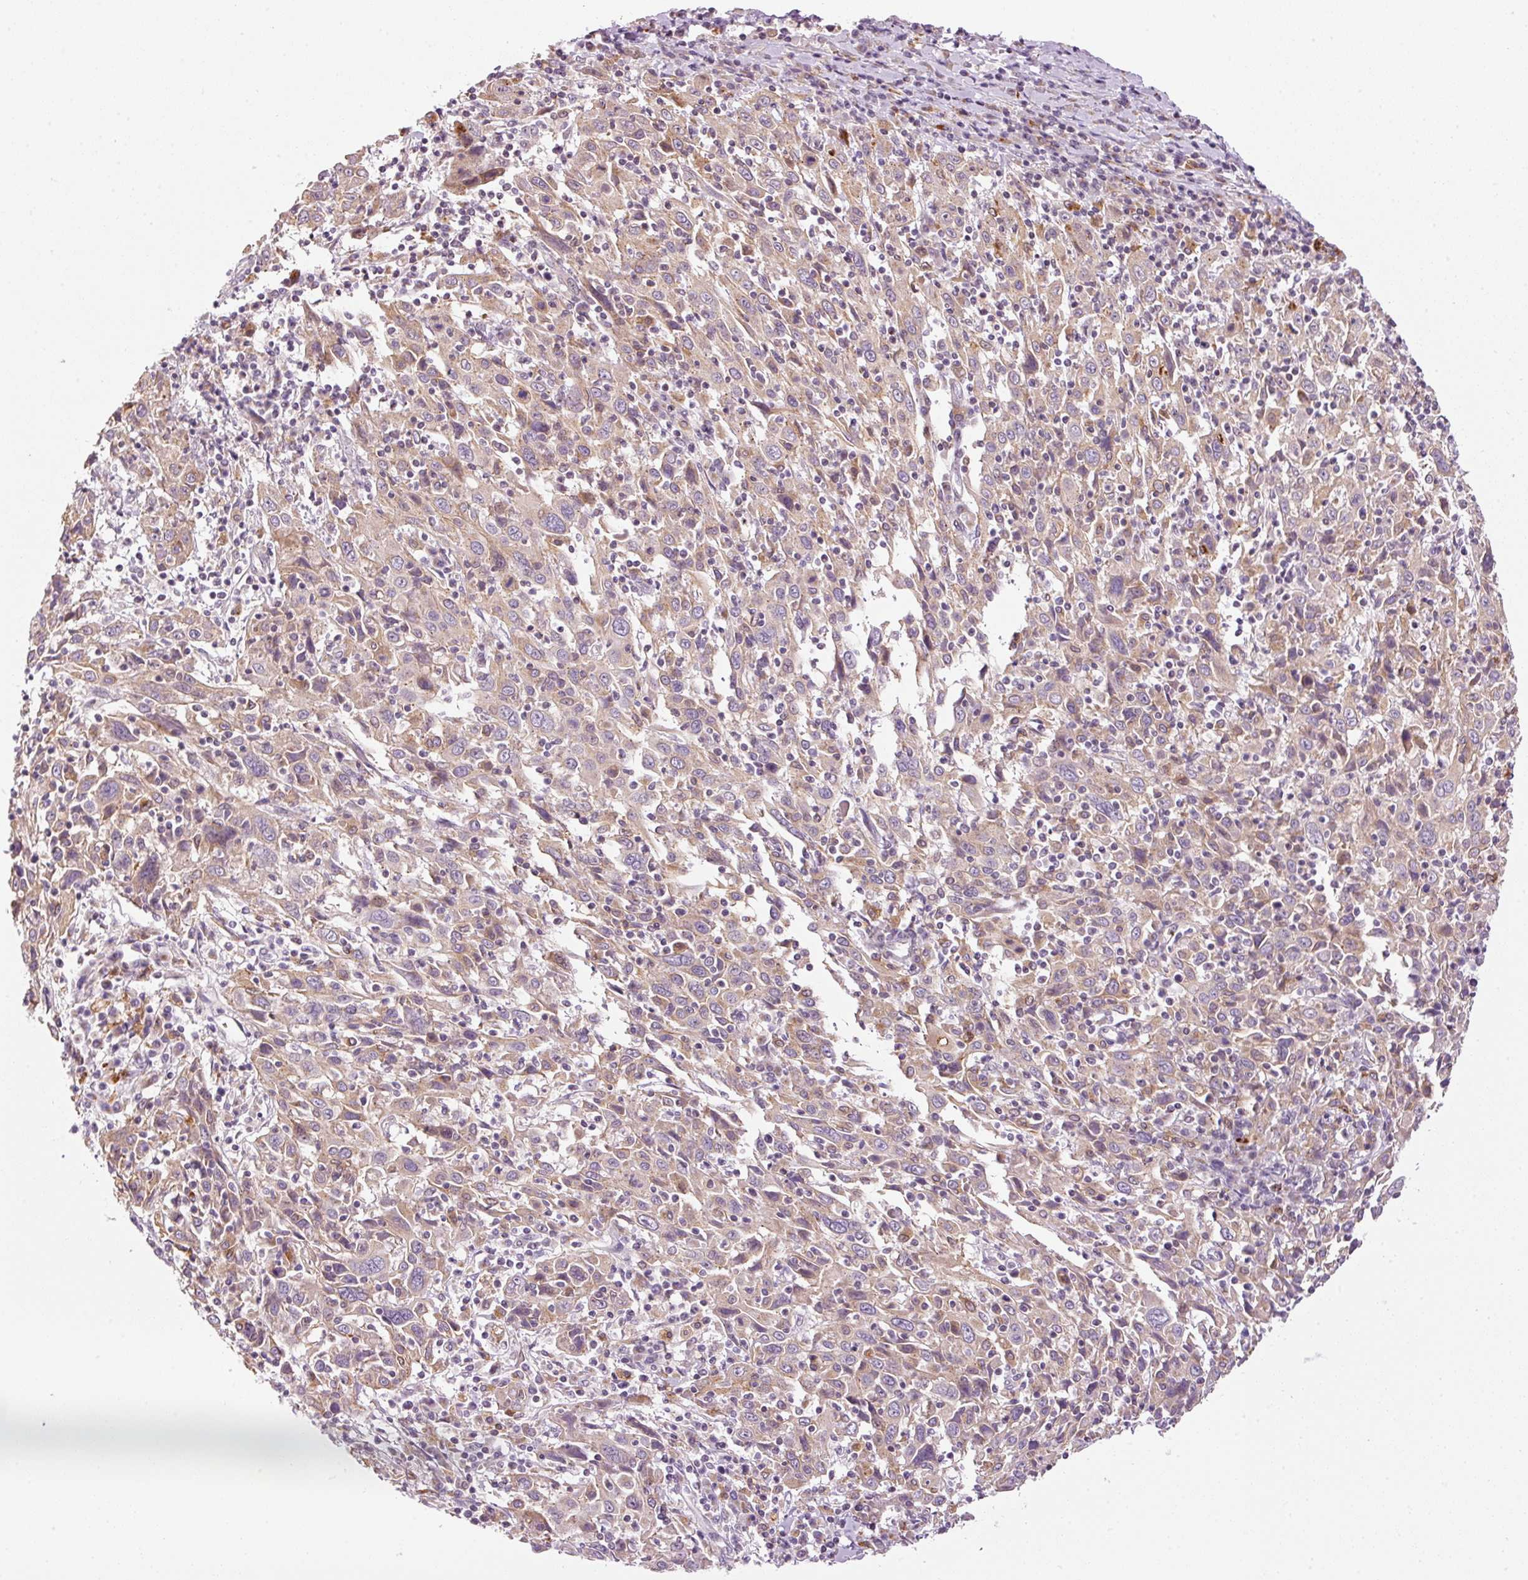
{"staining": {"intensity": "weak", "quantity": "25%-75%", "location": "cytoplasmic/membranous"}, "tissue": "cervical cancer", "cell_type": "Tumor cells", "image_type": "cancer", "snomed": [{"axis": "morphology", "description": "Squamous cell carcinoma, NOS"}, {"axis": "topography", "description": "Cervix"}], "caption": "A micrograph showing weak cytoplasmic/membranous expression in approximately 25%-75% of tumor cells in cervical cancer, as visualized by brown immunohistochemical staining.", "gene": "ZNF639", "patient": {"sex": "female", "age": 46}}